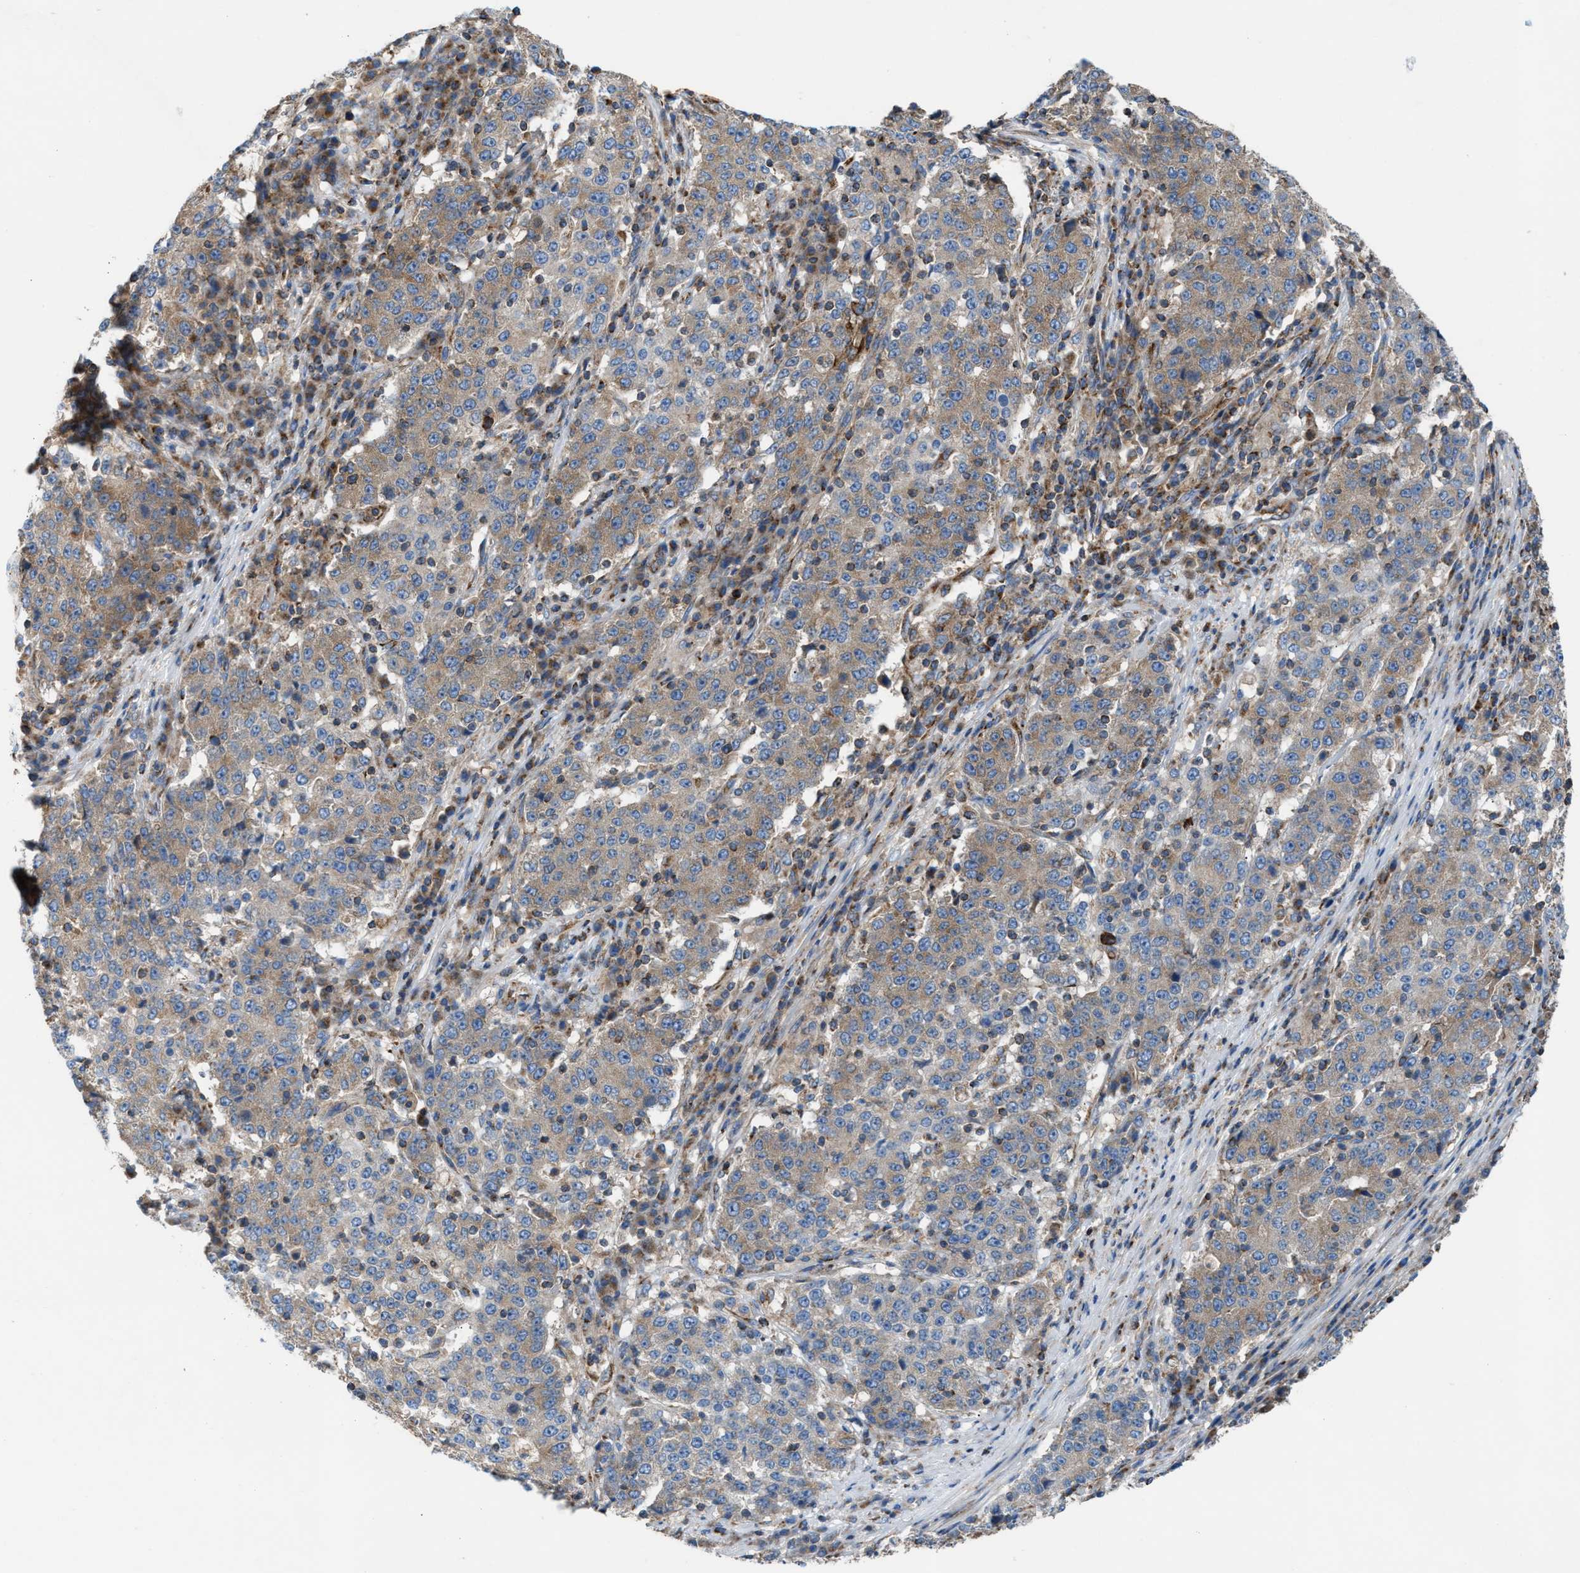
{"staining": {"intensity": "weak", "quantity": ">75%", "location": "cytoplasmic/membranous"}, "tissue": "stomach cancer", "cell_type": "Tumor cells", "image_type": "cancer", "snomed": [{"axis": "morphology", "description": "Adenocarcinoma, NOS"}, {"axis": "topography", "description": "Stomach"}], "caption": "This histopathology image exhibits immunohistochemistry staining of stomach cancer, with low weak cytoplasmic/membranous positivity in approximately >75% of tumor cells.", "gene": "TBC1D15", "patient": {"sex": "male", "age": 59}}